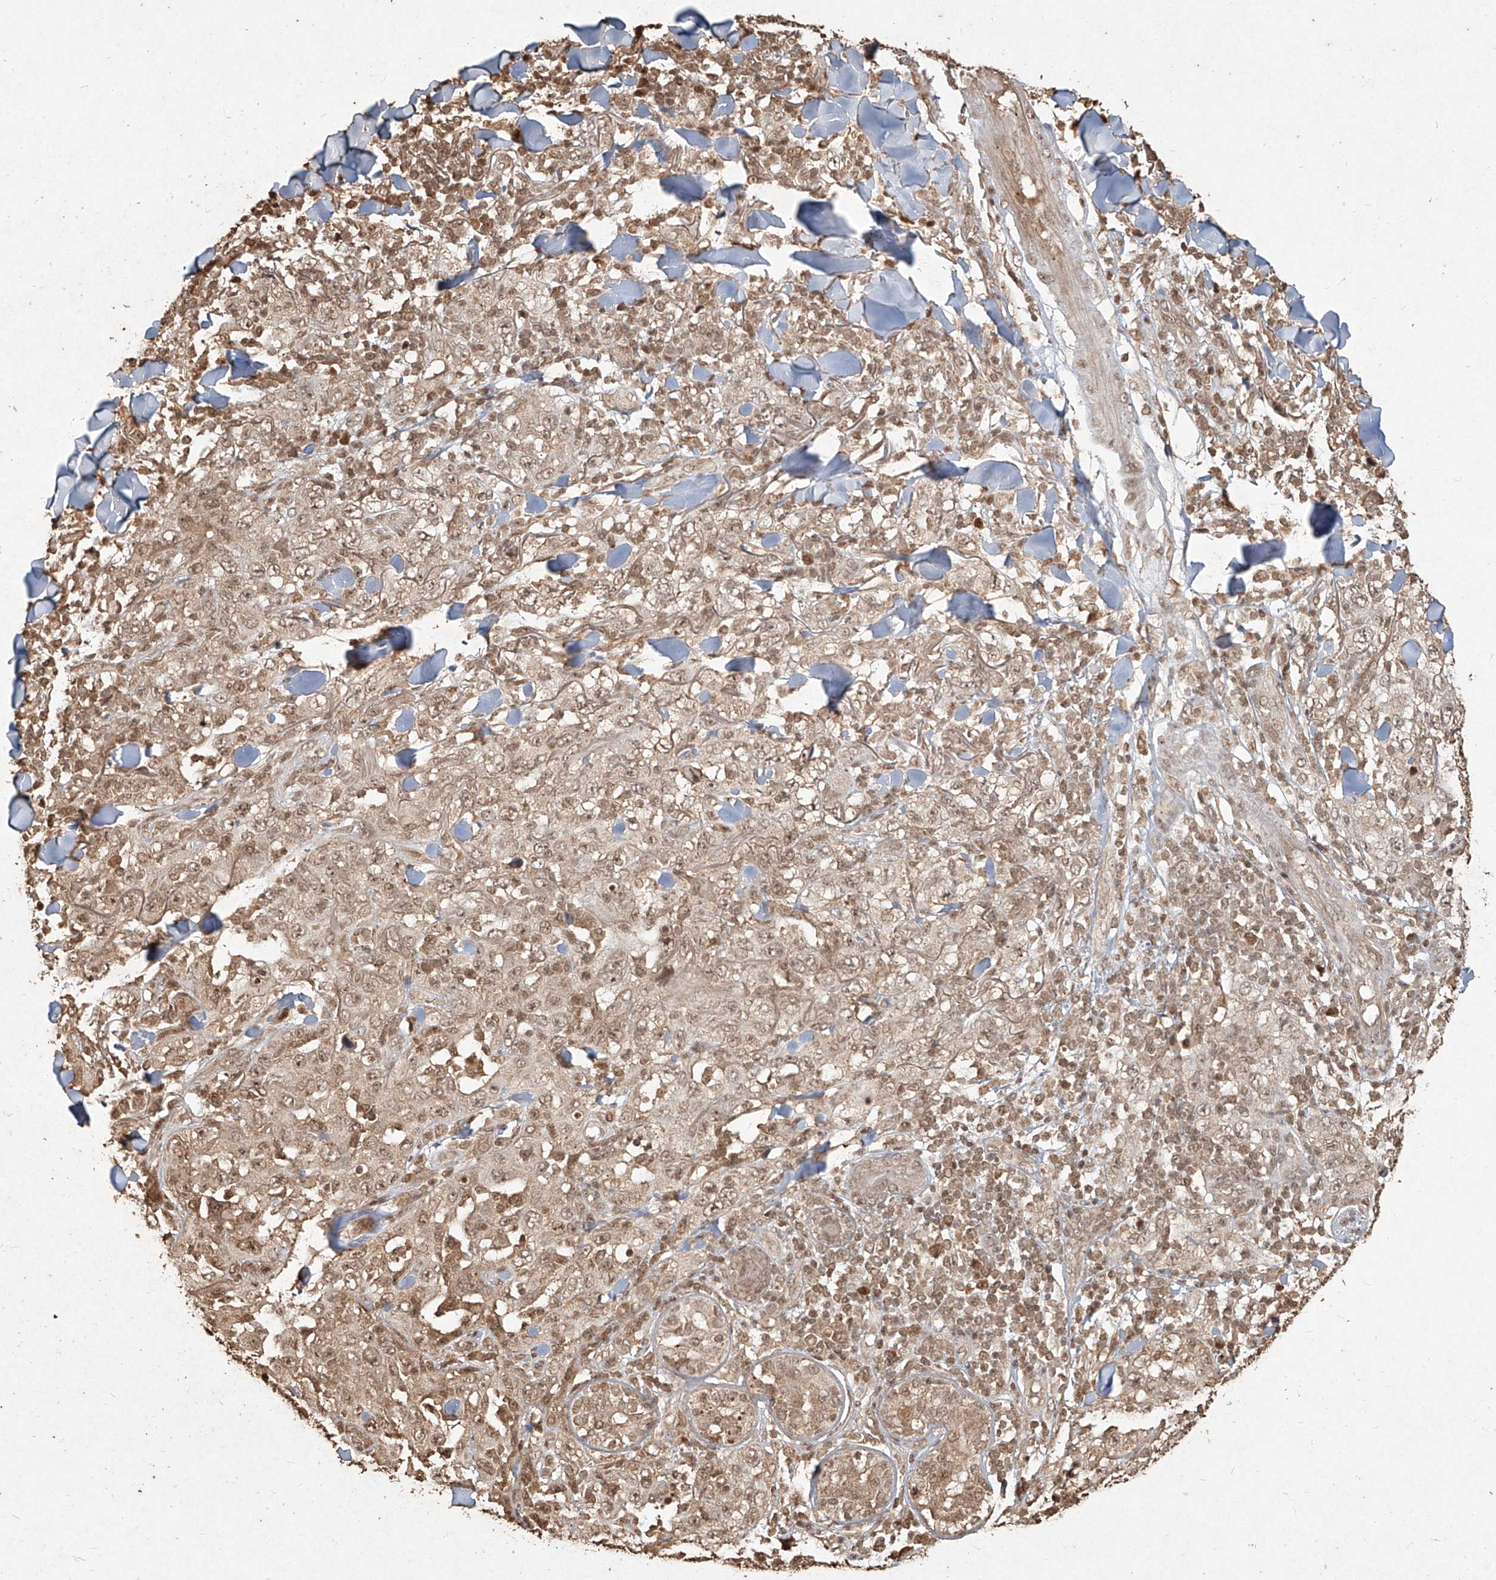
{"staining": {"intensity": "weak", "quantity": ">75%", "location": "nuclear"}, "tissue": "skin cancer", "cell_type": "Tumor cells", "image_type": "cancer", "snomed": [{"axis": "morphology", "description": "Squamous cell carcinoma, NOS"}, {"axis": "topography", "description": "Skin"}], "caption": "An IHC histopathology image of tumor tissue is shown. Protein staining in brown shows weak nuclear positivity in skin cancer within tumor cells. Using DAB (3,3'-diaminobenzidine) (brown) and hematoxylin (blue) stains, captured at high magnification using brightfield microscopy.", "gene": "UBE2K", "patient": {"sex": "female", "age": 88}}